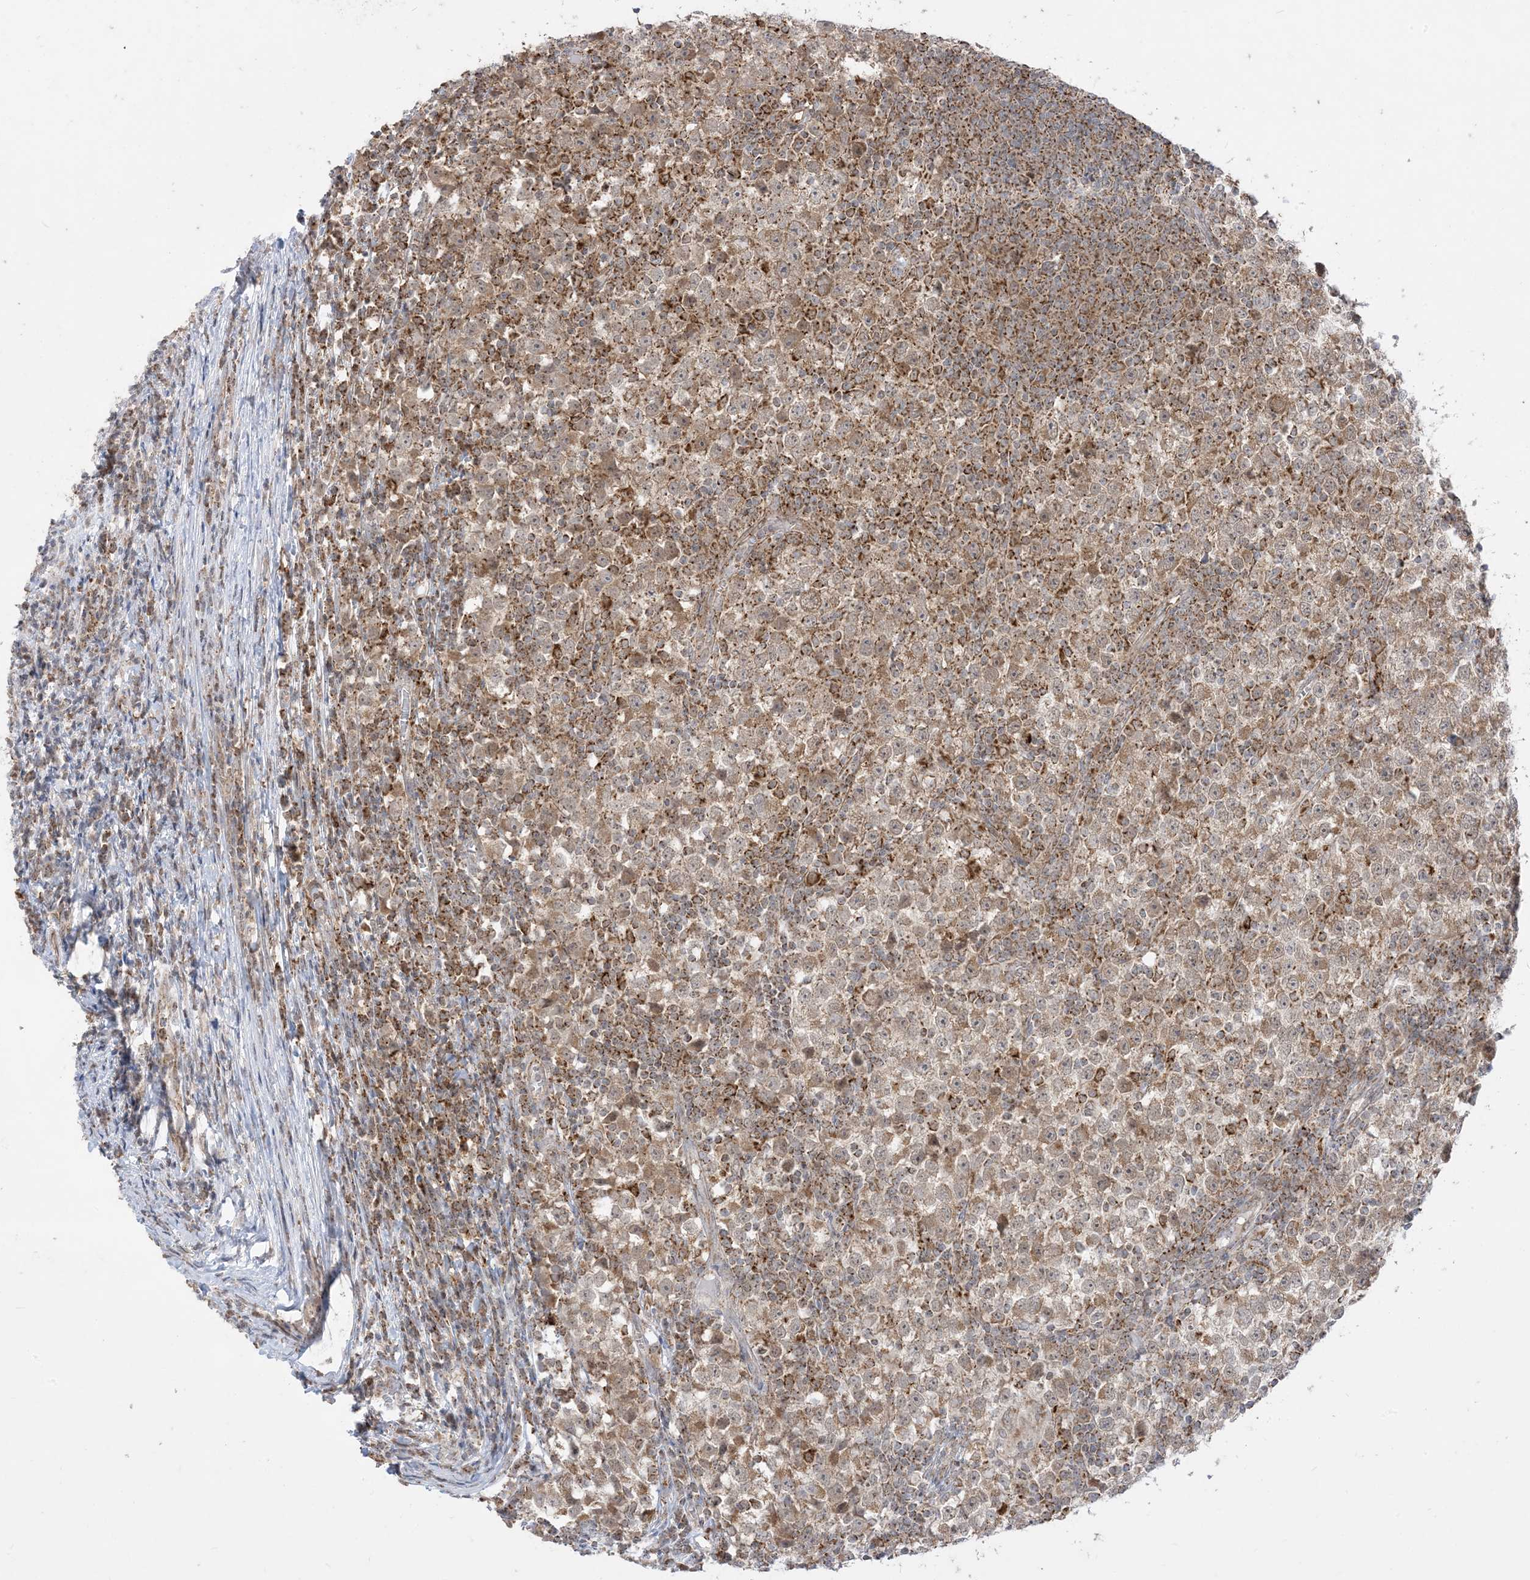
{"staining": {"intensity": "moderate", "quantity": ">75%", "location": "cytoplasmic/membranous"}, "tissue": "testis cancer", "cell_type": "Tumor cells", "image_type": "cancer", "snomed": [{"axis": "morphology", "description": "Seminoma, NOS"}, {"axis": "topography", "description": "Testis"}], "caption": "Immunohistochemistry (DAB) staining of seminoma (testis) demonstrates moderate cytoplasmic/membranous protein positivity in approximately >75% of tumor cells.", "gene": "KANSL3", "patient": {"sex": "male", "age": 65}}